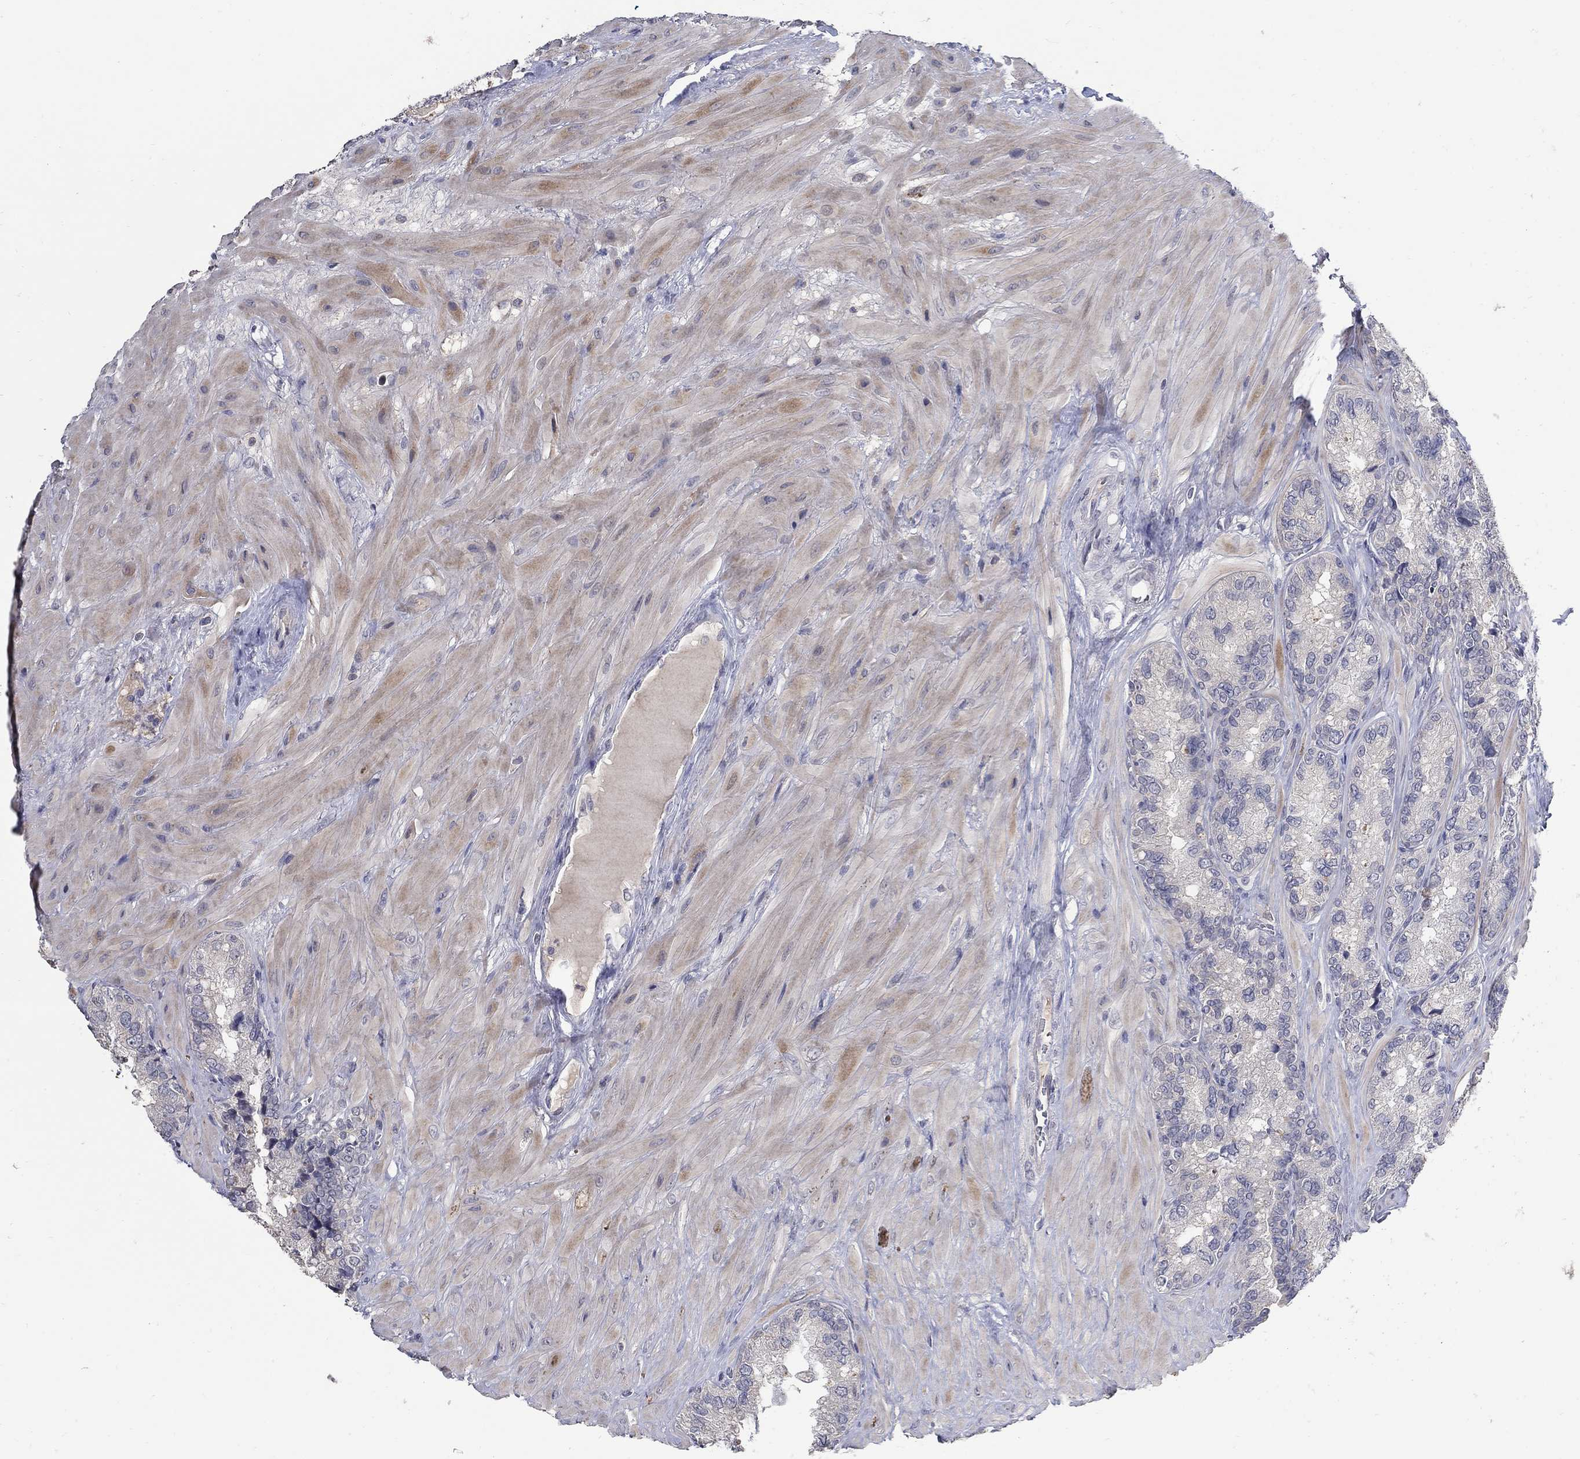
{"staining": {"intensity": "negative", "quantity": "none", "location": "none"}, "tissue": "prostate cancer", "cell_type": "Tumor cells", "image_type": "cancer", "snomed": [{"axis": "morphology", "description": "Adenocarcinoma, NOS"}, {"axis": "topography", "description": "Prostate and seminal vesicle, NOS"}], "caption": "Immunohistochemistry histopathology image of neoplastic tissue: prostate cancer (adenocarcinoma) stained with DAB (3,3'-diaminobenzidine) demonstrates no significant protein positivity in tumor cells.", "gene": "CETN1", "patient": {"sex": "male", "age": 62}}